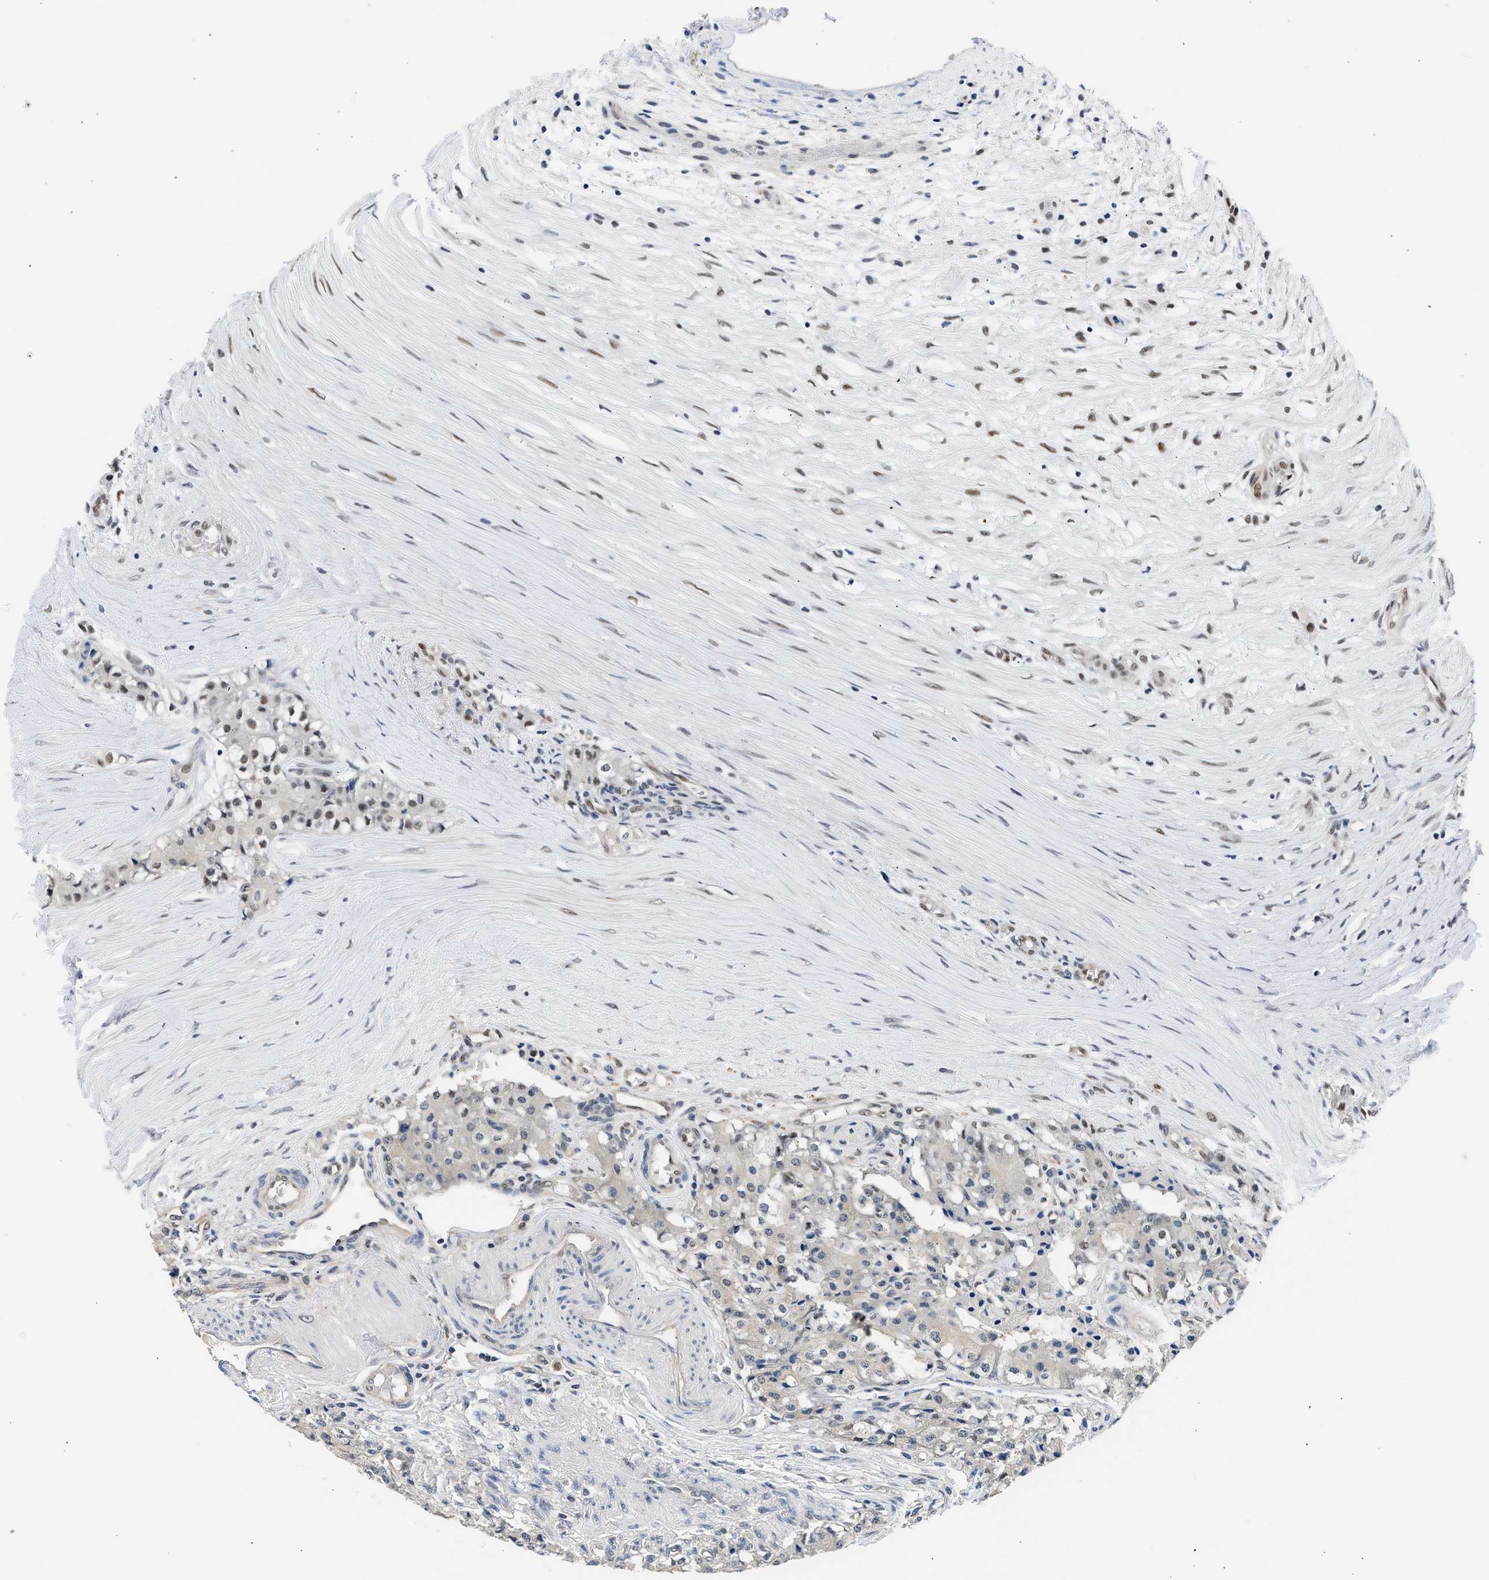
{"staining": {"intensity": "negative", "quantity": "none", "location": "none"}, "tissue": "carcinoid", "cell_type": "Tumor cells", "image_type": "cancer", "snomed": [{"axis": "morphology", "description": "Carcinoid, malignant, NOS"}, {"axis": "topography", "description": "Colon"}], "caption": "This is an immunohistochemistry (IHC) histopathology image of human carcinoid (malignant). There is no staining in tumor cells.", "gene": "XPO5", "patient": {"sex": "female", "age": 52}}